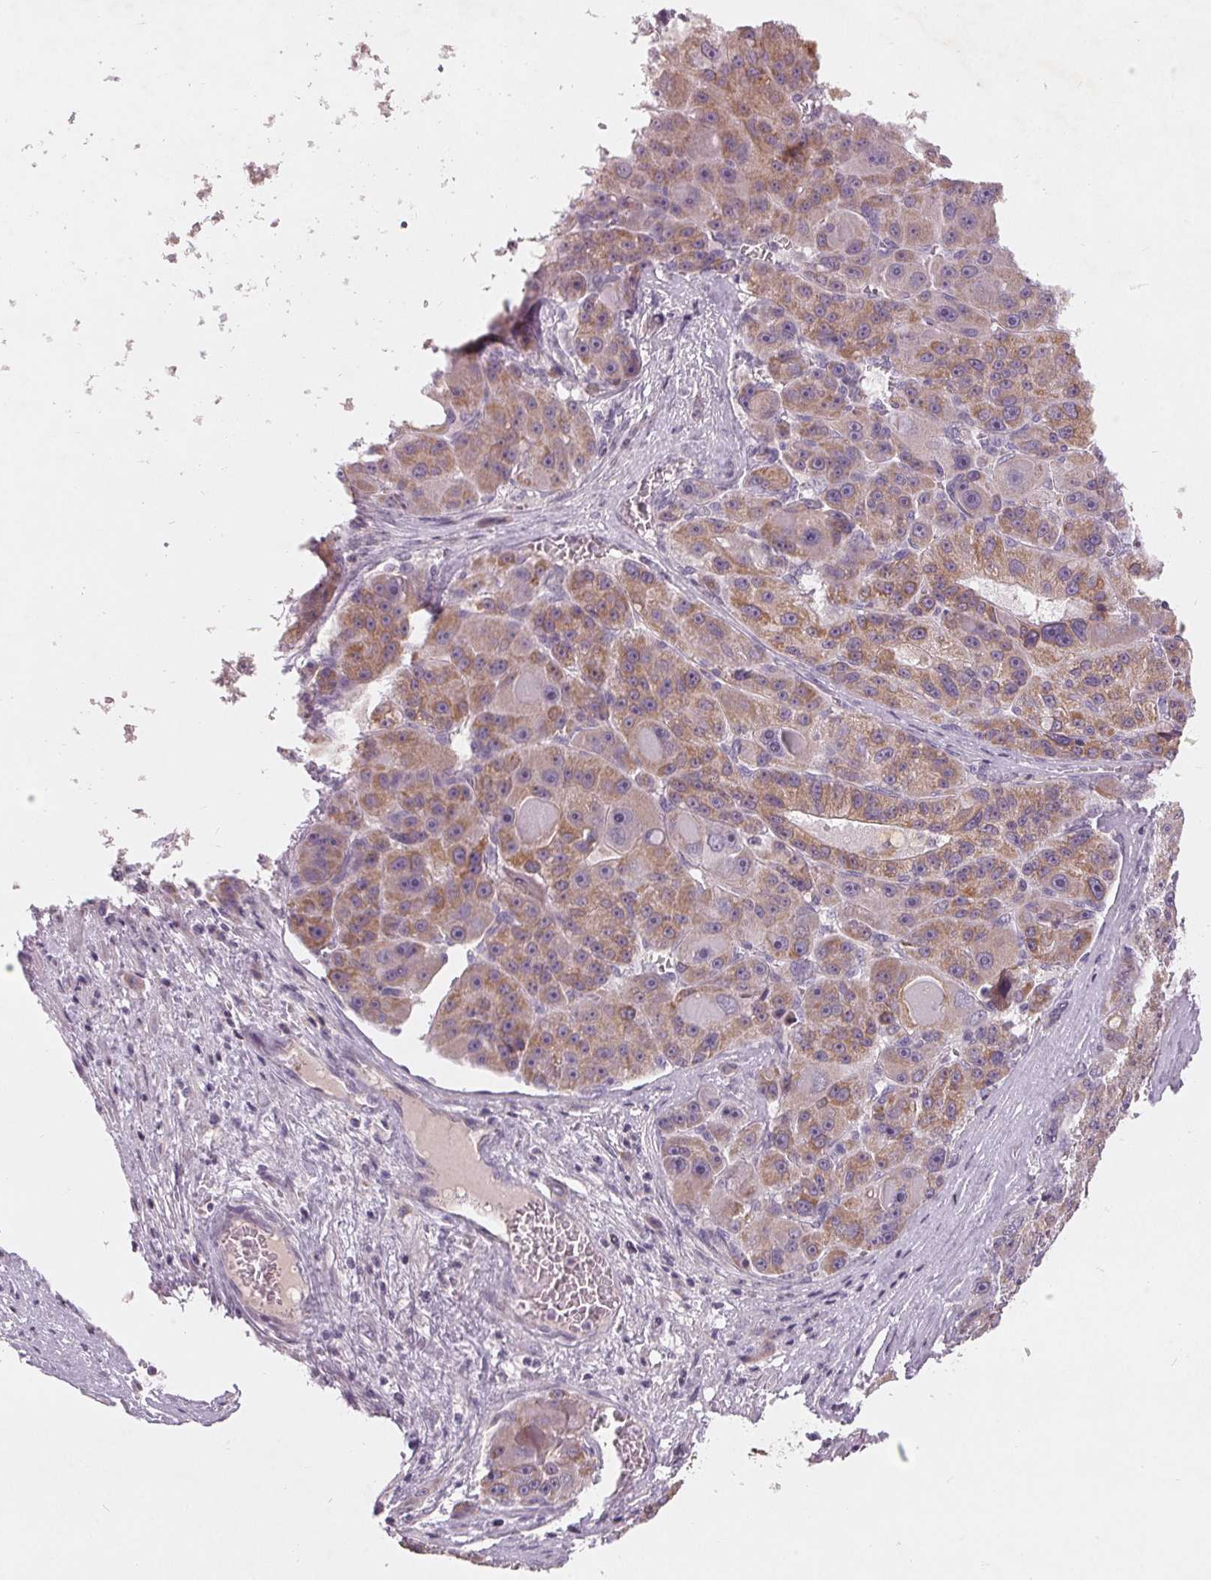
{"staining": {"intensity": "weak", "quantity": "25%-75%", "location": "cytoplasmic/membranous"}, "tissue": "liver cancer", "cell_type": "Tumor cells", "image_type": "cancer", "snomed": [{"axis": "morphology", "description": "Carcinoma, Hepatocellular, NOS"}, {"axis": "topography", "description": "Liver"}], "caption": "The micrograph demonstrates immunohistochemical staining of liver cancer. There is weak cytoplasmic/membranous positivity is appreciated in approximately 25%-75% of tumor cells.", "gene": "TRIM60", "patient": {"sex": "male", "age": 76}}